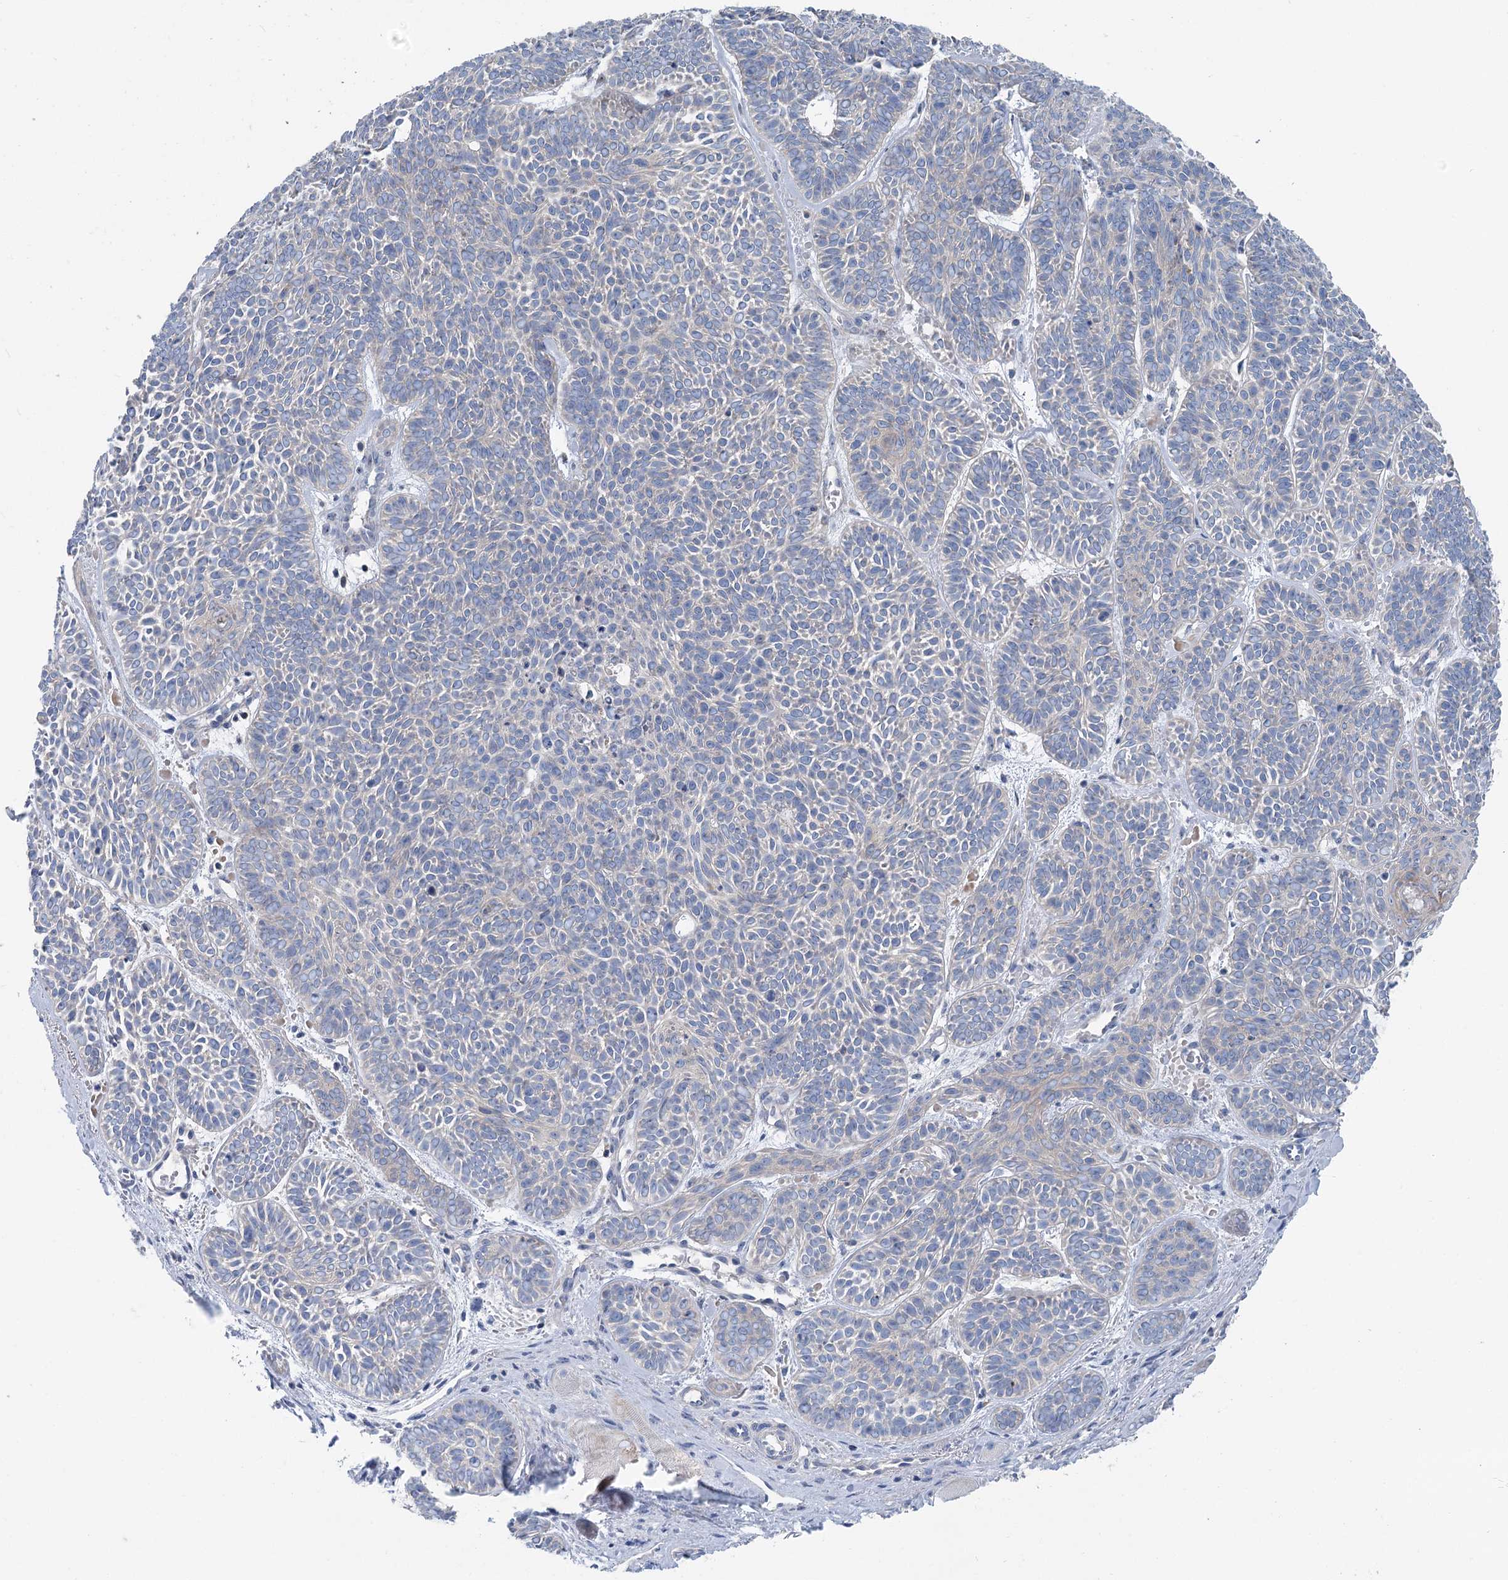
{"staining": {"intensity": "negative", "quantity": "none", "location": "none"}, "tissue": "skin cancer", "cell_type": "Tumor cells", "image_type": "cancer", "snomed": [{"axis": "morphology", "description": "Basal cell carcinoma"}, {"axis": "topography", "description": "Skin"}], "caption": "An immunohistochemistry (IHC) photomicrograph of skin cancer is shown. There is no staining in tumor cells of skin cancer.", "gene": "MARK2", "patient": {"sex": "male", "age": 85}}